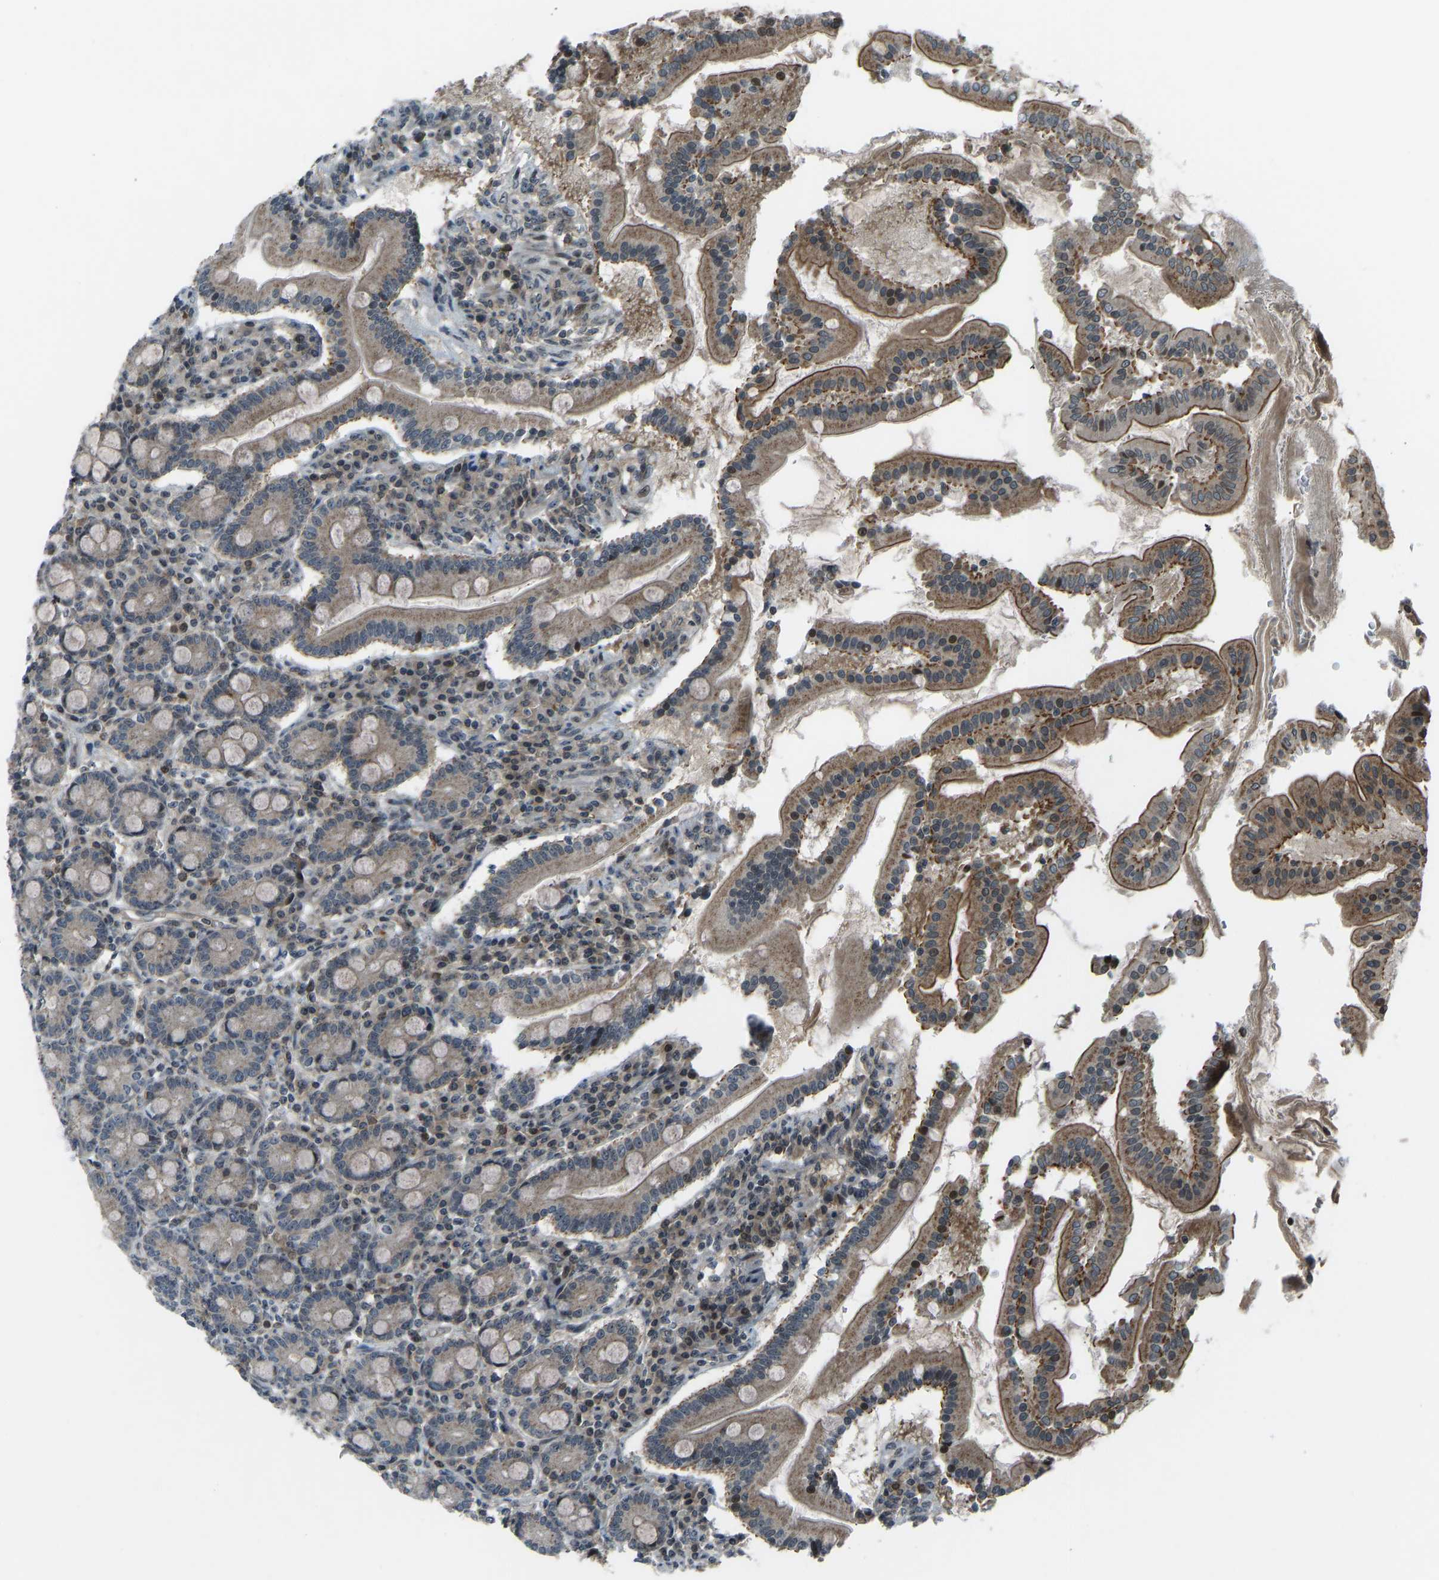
{"staining": {"intensity": "moderate", "quantity": ">75%", "location": "cytoplasmic/membranous,nuclear"}, "tissue": "duodenum", "cell_type": "Glandular cells", "image_type": "normal", "snomed": [{"axis": "morphology", "description": "Normal tissue, NOS"}, {"axis": "topography", "description": "Duodenum"}], "caption": "Human duodenum stained for a protein (brown) demonstrates moderate cytoplasmic/membranous,nuclear positive positivity in approximately >75% of glandular cells.", "gene": "SVOPL", "patient": {"sex": "male", "age": 50}}